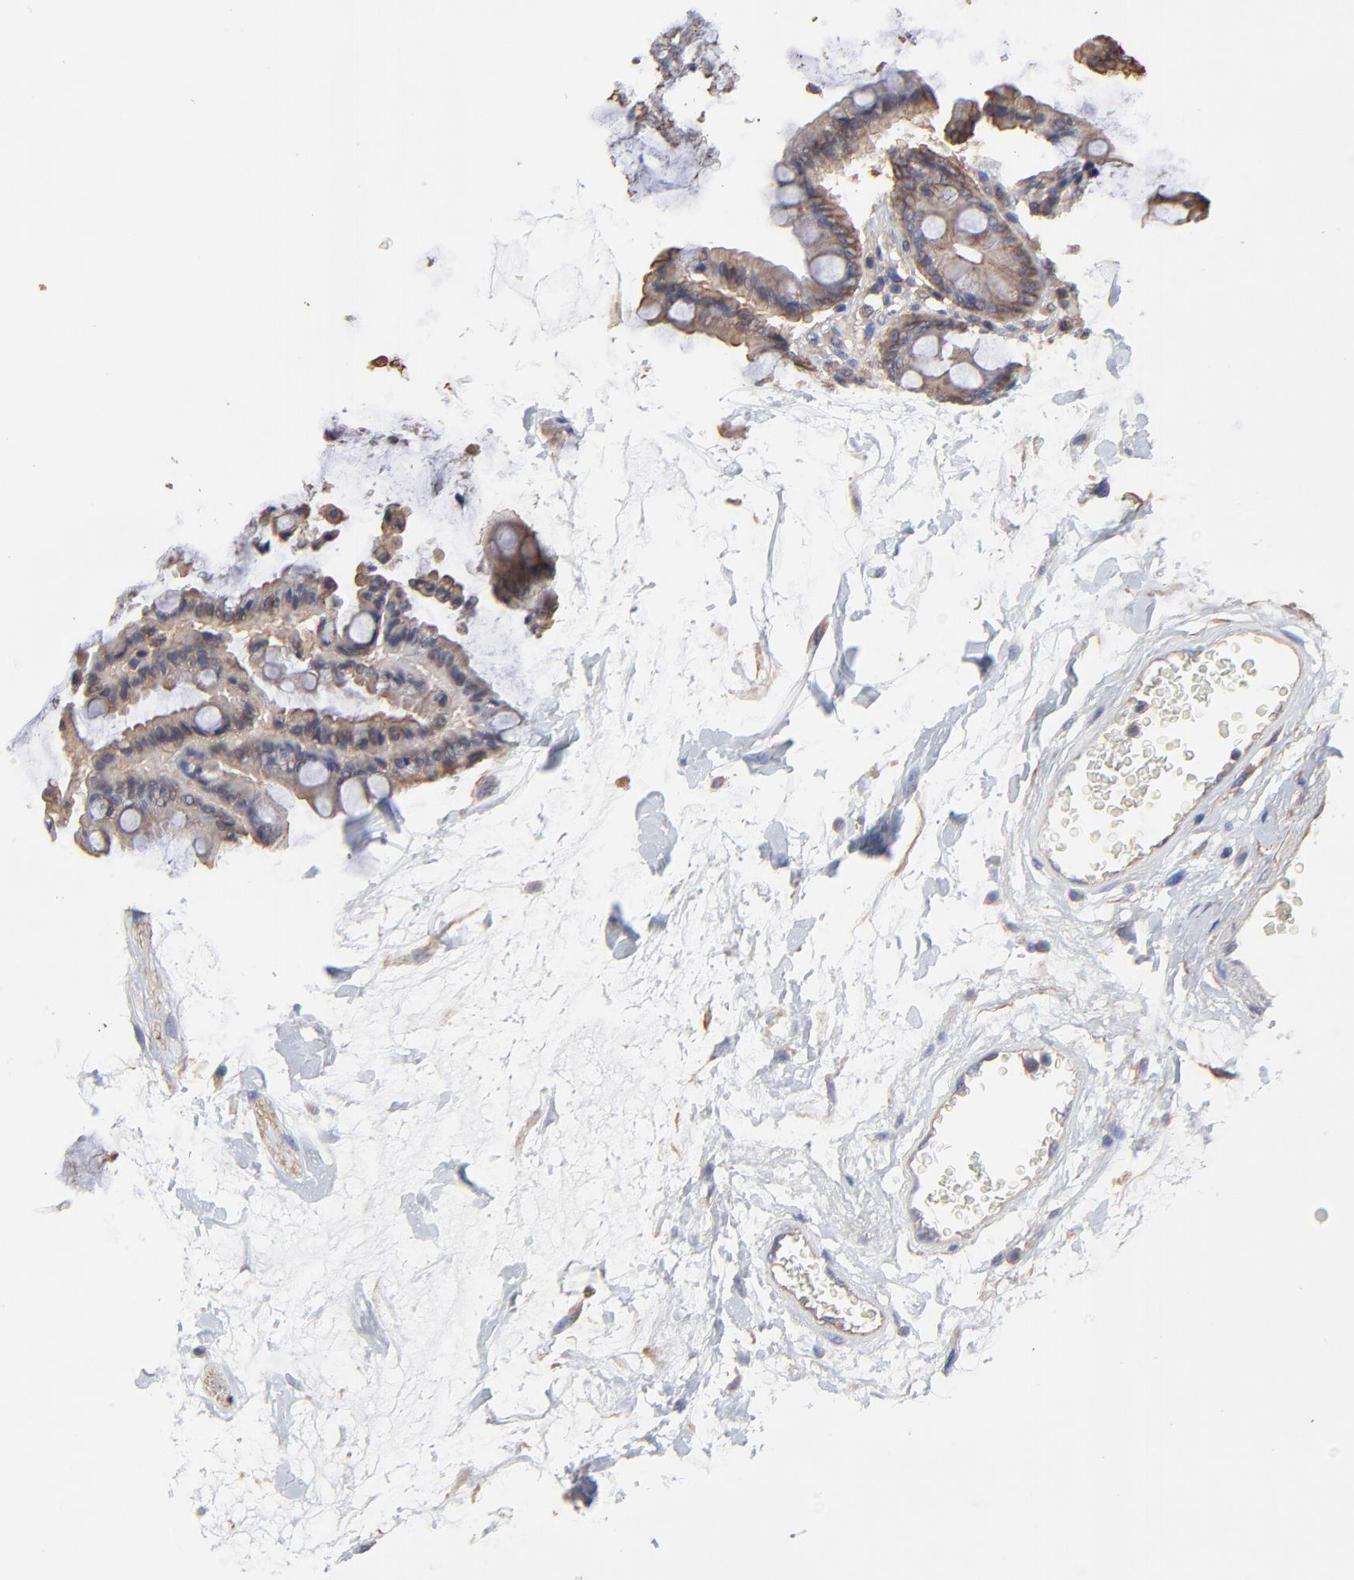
{"staining": {"intensity": "weak", "quantity": ">75%", "location": "cytoplasmic/membranous"}, "tissue": "colon", "cell_type": "Endothelial cells", "image_type": "normal", "snomed": [{"axis": "morphology", "description": "Normal tissue, NOS"}, {"axis": "morphology", "description": "Adenocarcinoma, NOS"}, {"axis": "topography", "description": "Colon"}], "caption": "A high-resolution photomicrograph shows immunohistochemistry (IHC) staining of normal colon, which displays weak cytoplasmic/membranous staining in approximately >75% of endothelial cells. Immunohistochemistry stains the protein in brown and the nuclei are stained blue.", "gene": "ARMT1", "patient": {"sex": "male", "age": 76}}